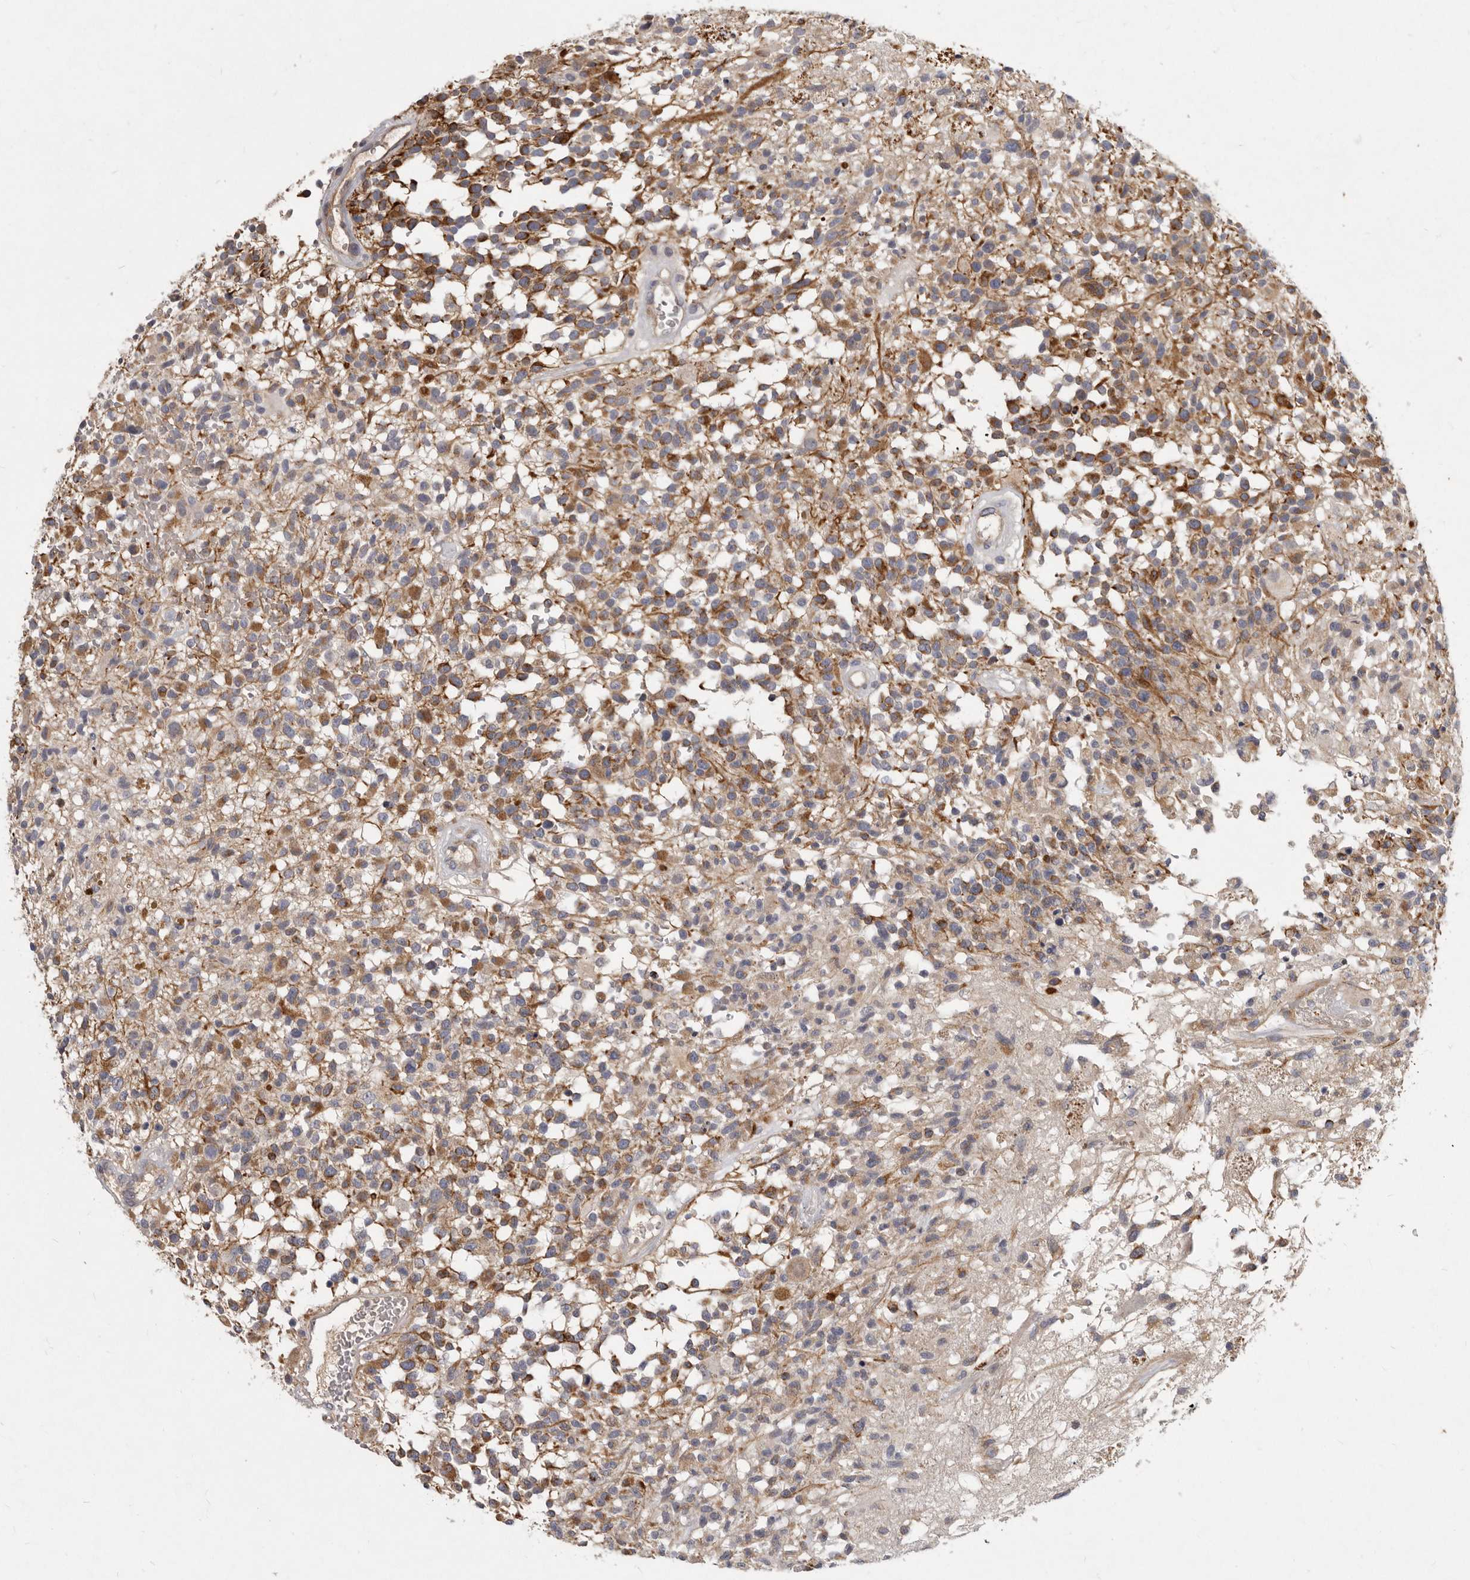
{"staining": {"intensity": "moderate", "quantity": ">75%", "location": "cytoplasmic/membranous"}, "tissue": "glioma", "cell_type": "Tumor cells", "image_type": "cancer", "snomed": [{"axis": "morphology", "description": "Glioma, malignant, High grade"}, {"axis": "morphology", "description": "Glioblastoma, NOS"}, {"axis": "topography", "description": "Brain"}], "caption": "Brown immunohistochemical staining in human glioblastoma exhibits moderate cytoplasmic/membranous expression in about >75% of tumor cells. Immunohistochemistry stains the protein in brown and the nuclei are stained blue.", "gene": "SLC22A1", "patient": {"sex": "male", "age": 60}}